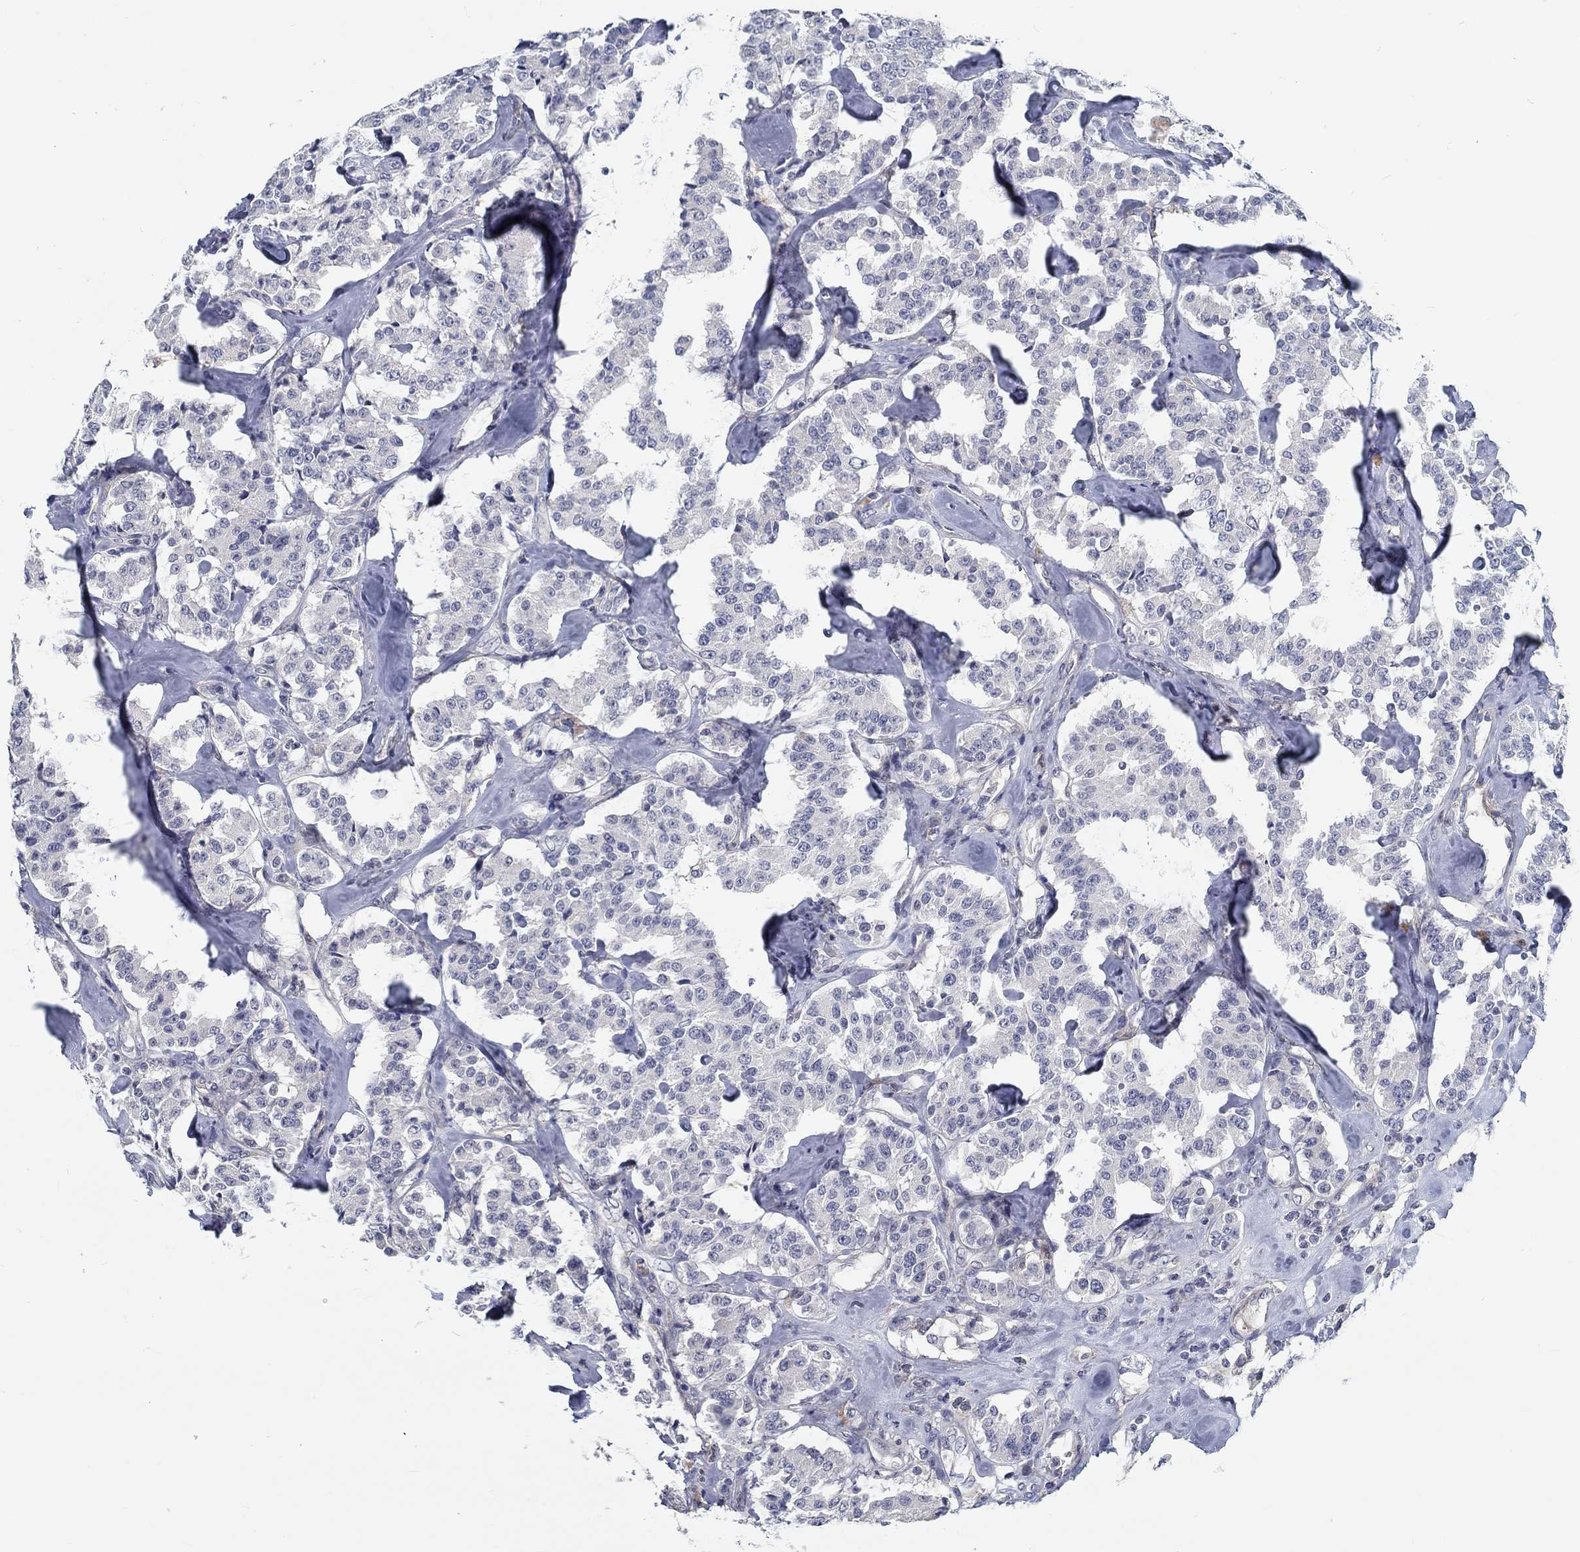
{"staining": {"intensity": "negative", "quantity": "none", "location": "none"}, "tissue": "carcinoid", "cell_type": "Tumor cells", "image_type": "cancer", "snomed": [{"axis": "morphology", "description": "Carcinoid, malignant, NOS"}, {"axis": "topography", "description": "Pancreas"}], "caption": "IHC of malignant carcinoid reveals no expression in tumor cells.", "gene": "MYBPC1", "patient": {"sex": "male", "age": 41}}